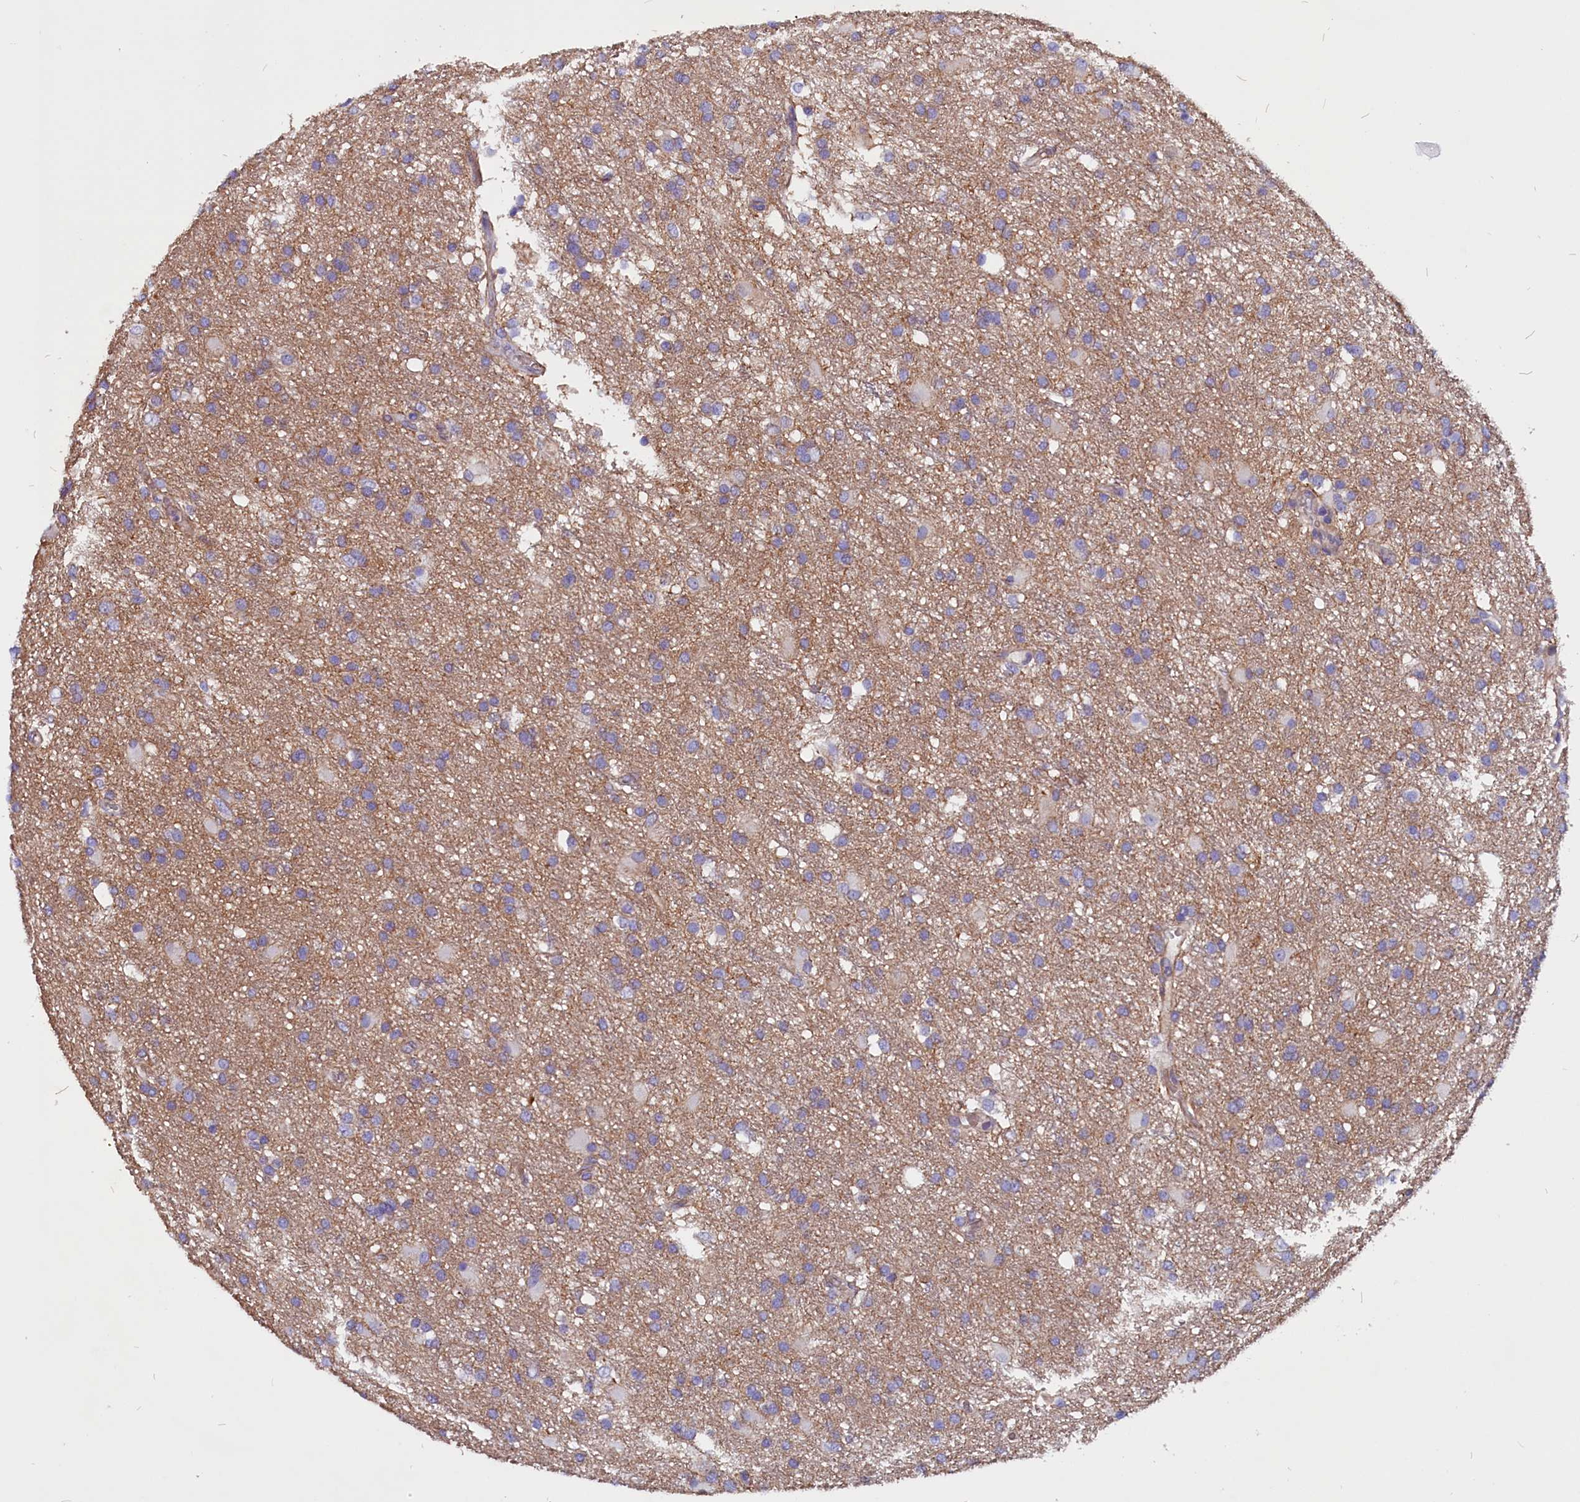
{"staining": {"intensity": "negative", "quantity": "none", "location": "none"}, "tissue": "glioma", "cell_type": "Tumor cells", "image_type": "cancer", "snomed": [{"axis": "morphology", "description": "Glioma, malignant, High grade"}, {"axis": "topography", "description": "Brain"}], "caption": "Tumor cells are negative for brown protein staining in glioma.", "gene": "ZNF749", "patient": {"sex": "male", "age": 77}}